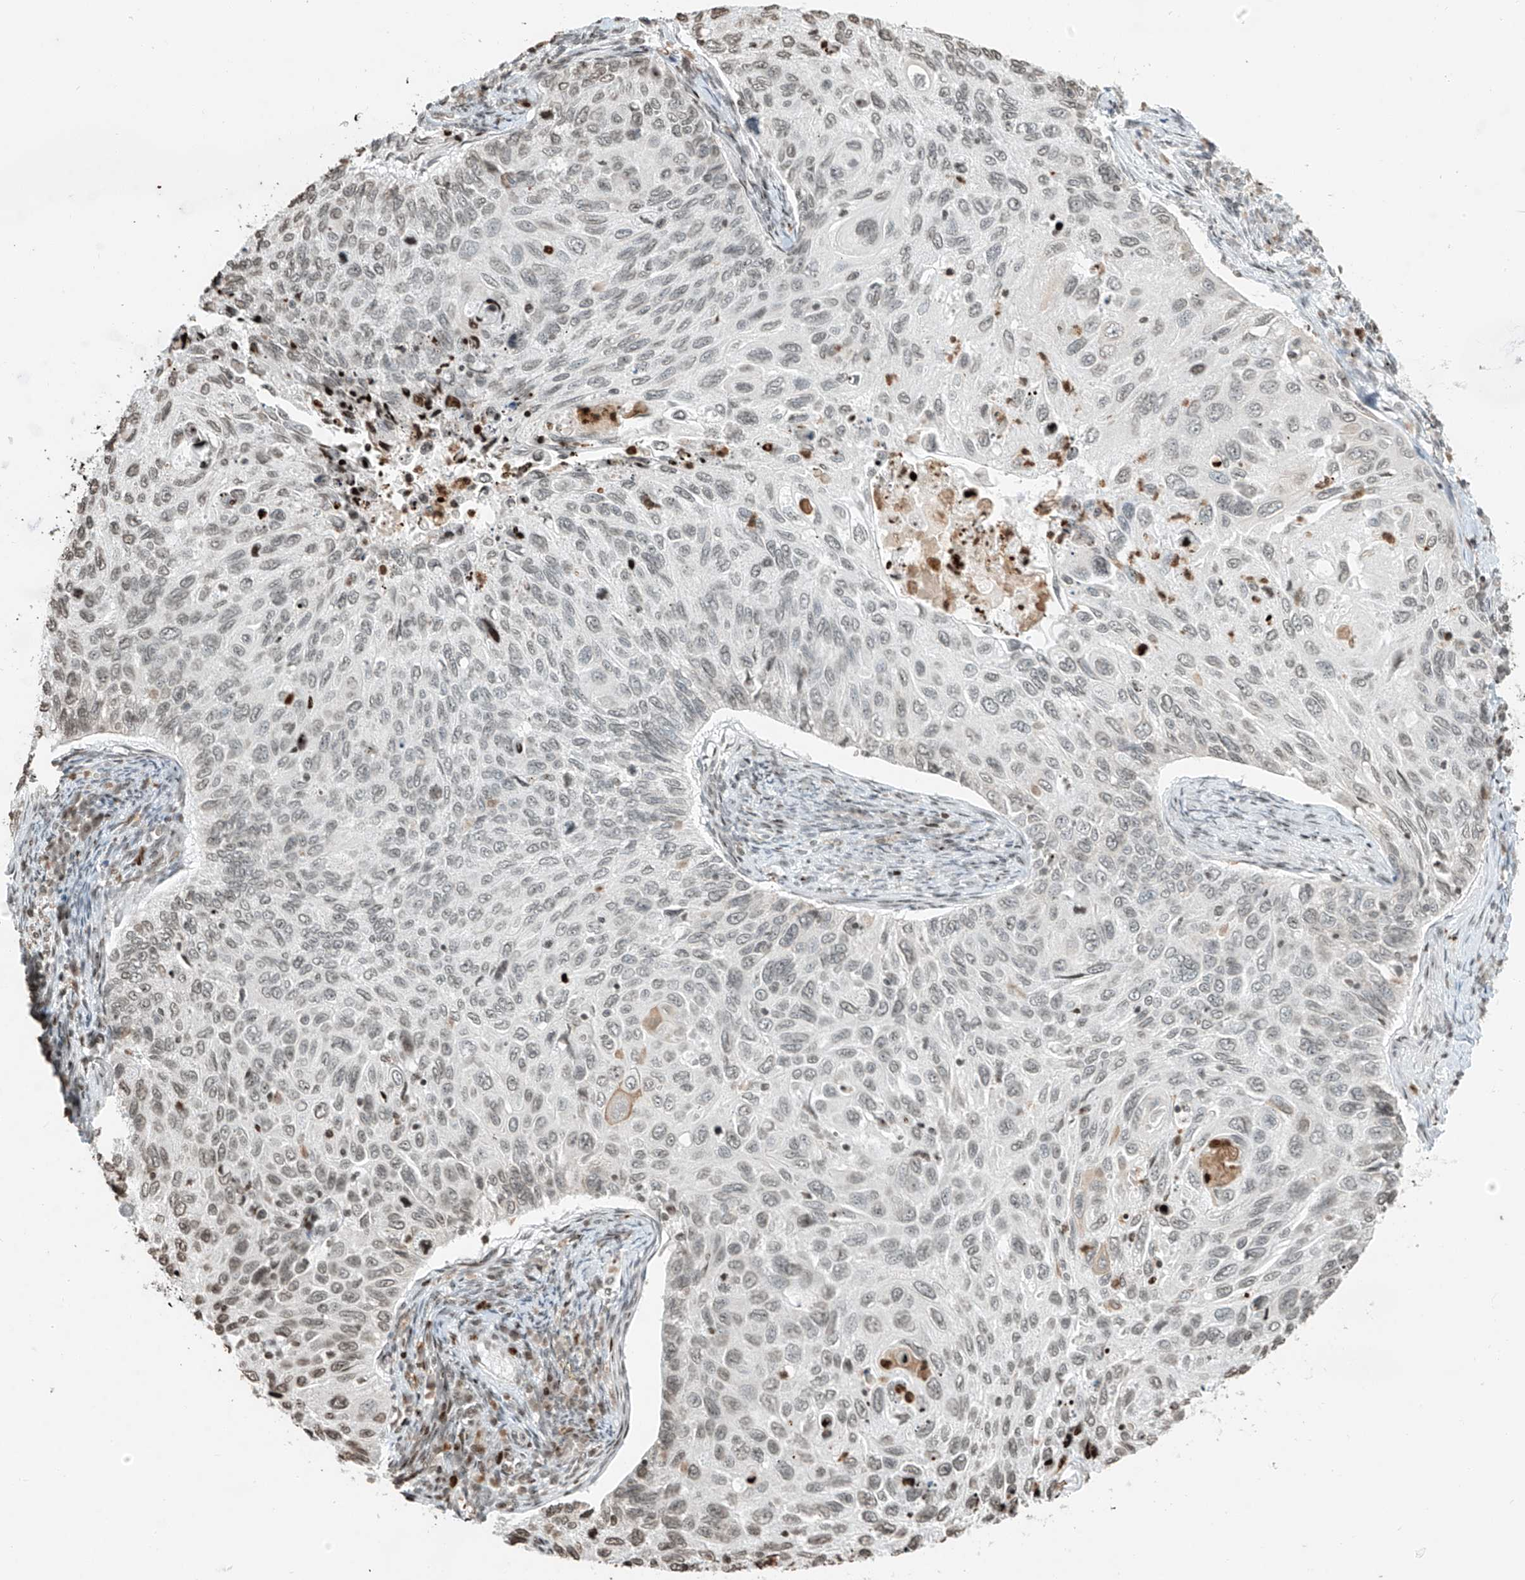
{"staining": {"intensity": "weak", "quantity": "<25%", "location": "nuclear"}, "tissue": "cervical cancer", "cell_type": "Tumor cells", "image_type": "cancer", "snomed": [{"axis": "morphology", "description": "Squamous cell carcinoma, NOS"}, {"axis": "topography", "description": "Cervix"}], "caption": "Tumor cells are negative for protein expression in human cervical squamous cell carcinoma.", "gene": "C17orf58", "patient": {"sex": "female", "age": 70}}